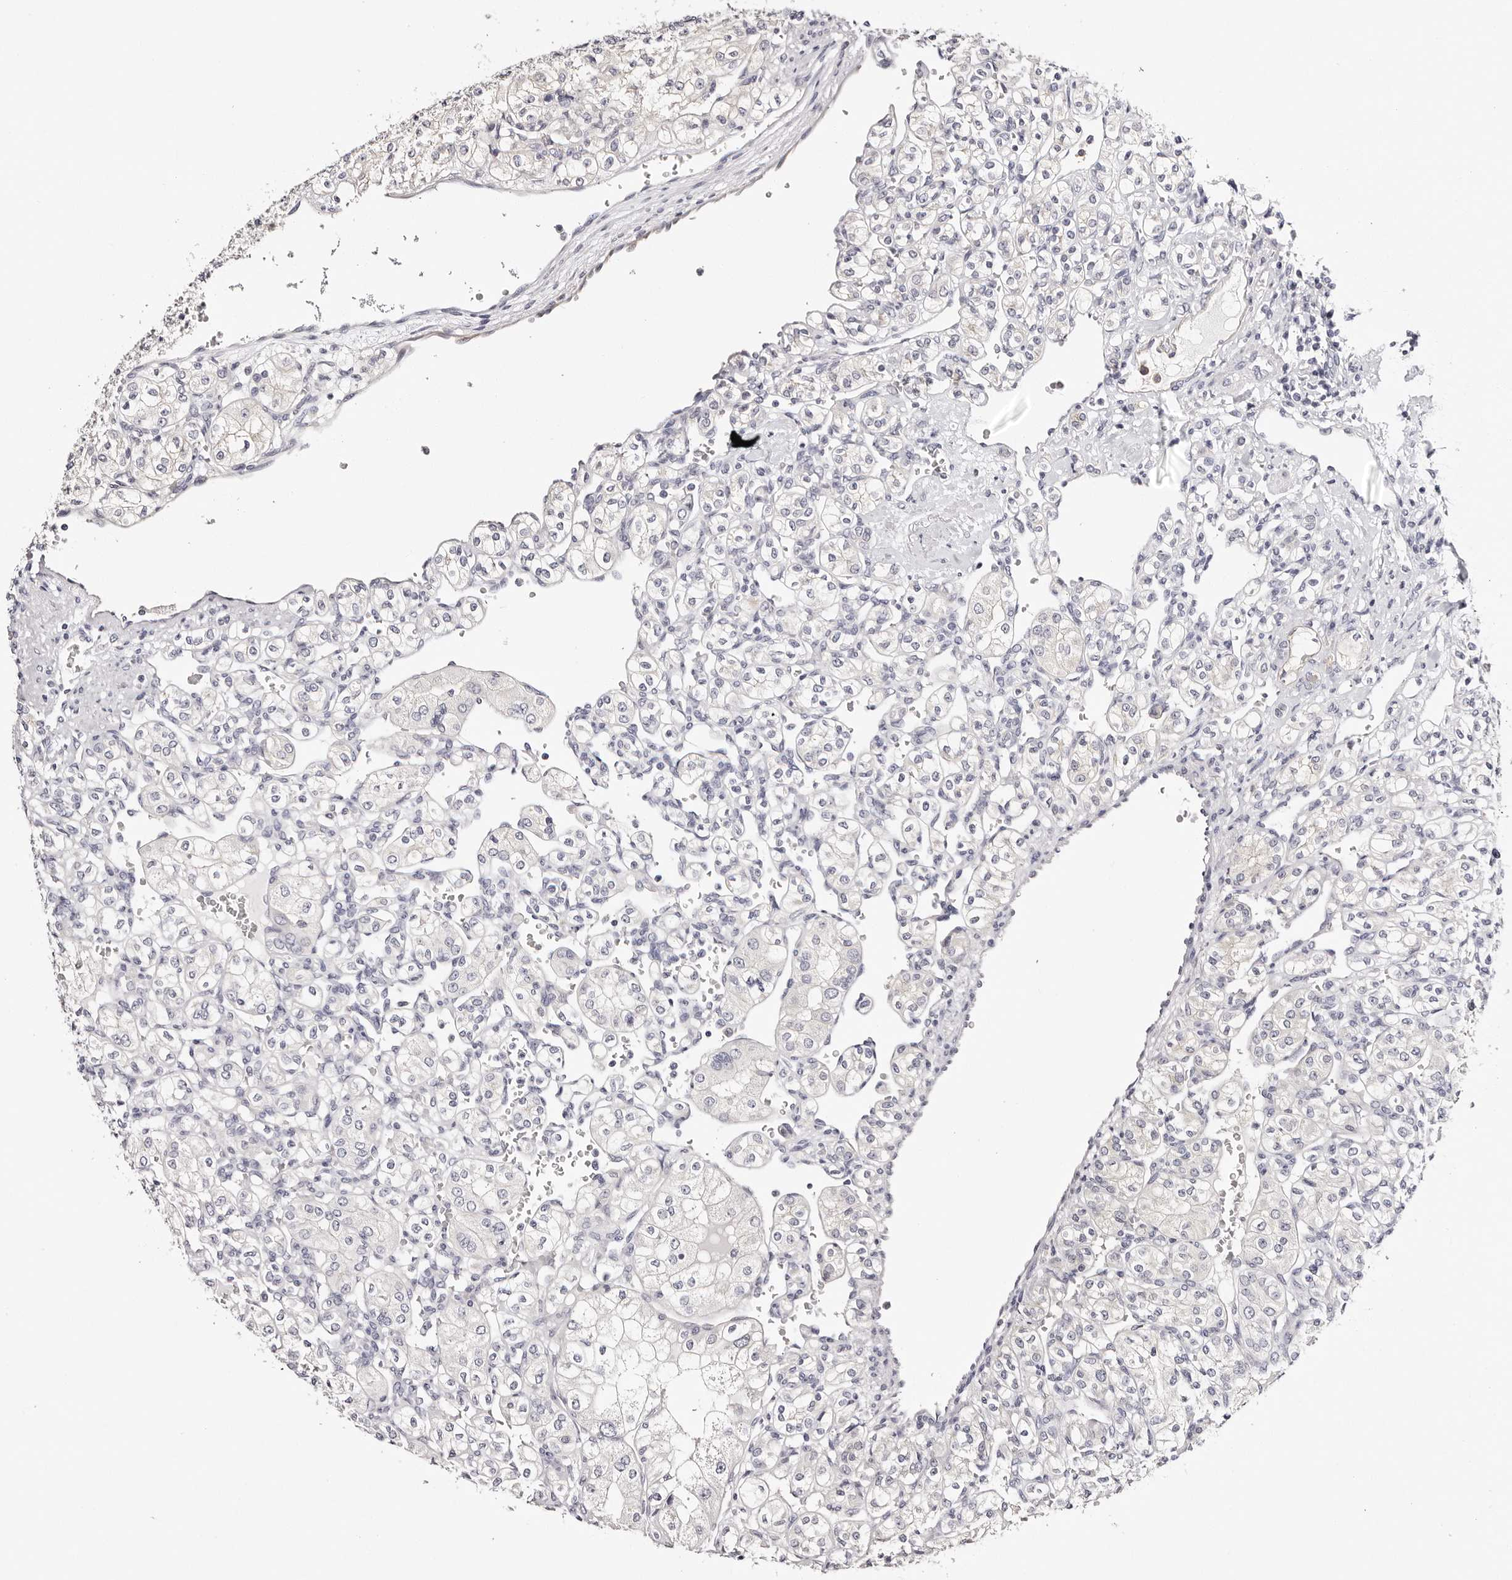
{"staining": {"intensity": "negative", "quantity": "none", "location": "none"}, "tissue": "renal cancer", "cell_type": "Tumor cells", "image_type": "cancer", "snomed": [{"axis": "morphology", "description": "Adenocarcinoma, NOS"}, {"axis": "topography", "description": "Kidney"}], "caption": "Tumor cells are negative for brown protein staining in renal adenocarcinoma. (Stains: DAB immunohistochemistry (IHC) with hematoxylin counter stain, Microscopy: brightfield microscopy at high magnification).", "gene": "ROM1", "patient": {"sex": "male", "age": 77}}